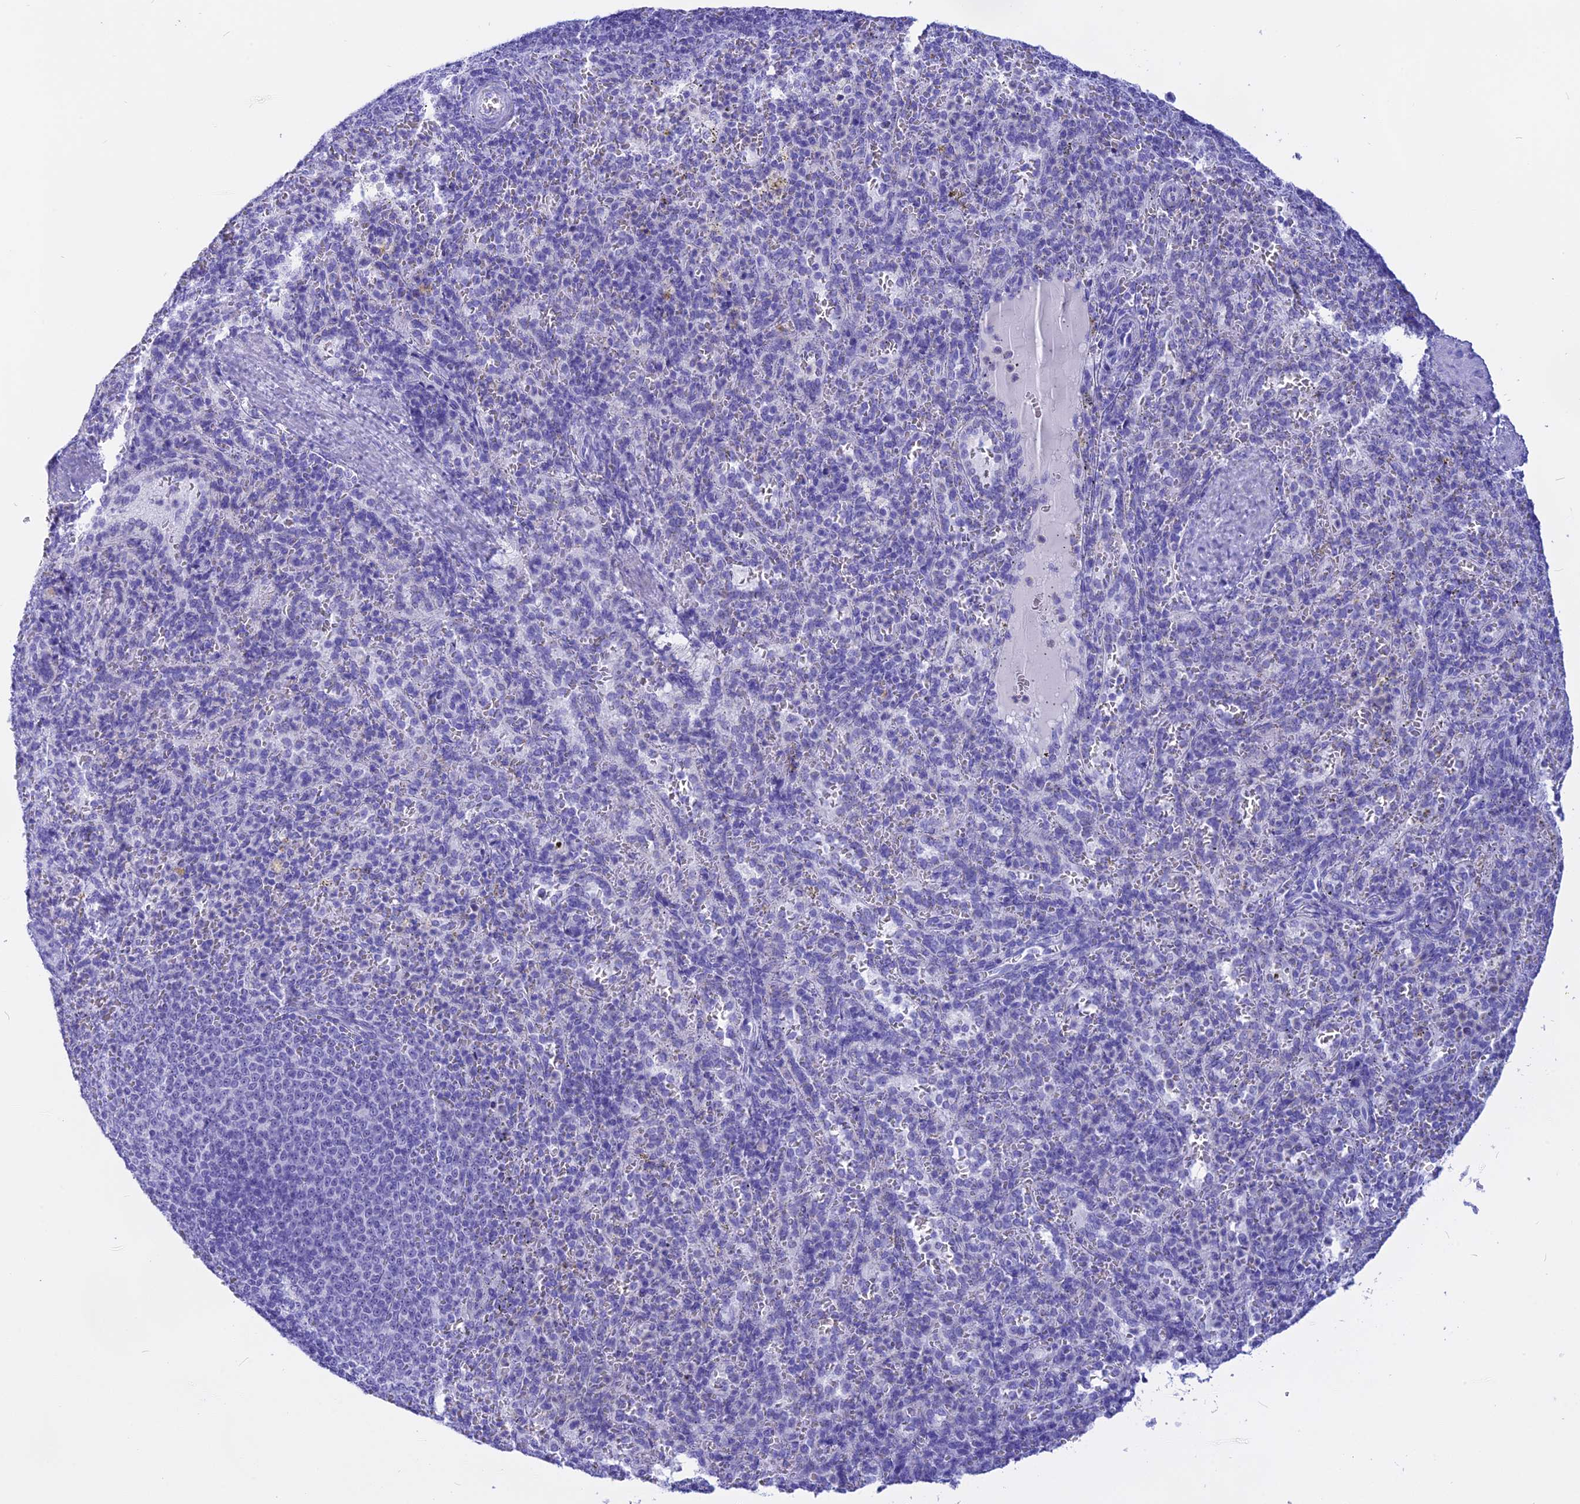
{"staining": {"intensity": "negative", "quantity": "none", "location": "none"}, "tissue": "spleen", "cell_type": "Cells in red pulp", "image_type": "normal", "snomed": [{"axis": "morphology", "description": "Normal tissue, NOS"}, {"axis": "topography", "description": "Spleen"}], "caption": "Human spleen stained for a protein using IHC displays no staining in cells in red pulp.", "gene": "ISCA1", "patient": {"sex": "female", "age": 21}}